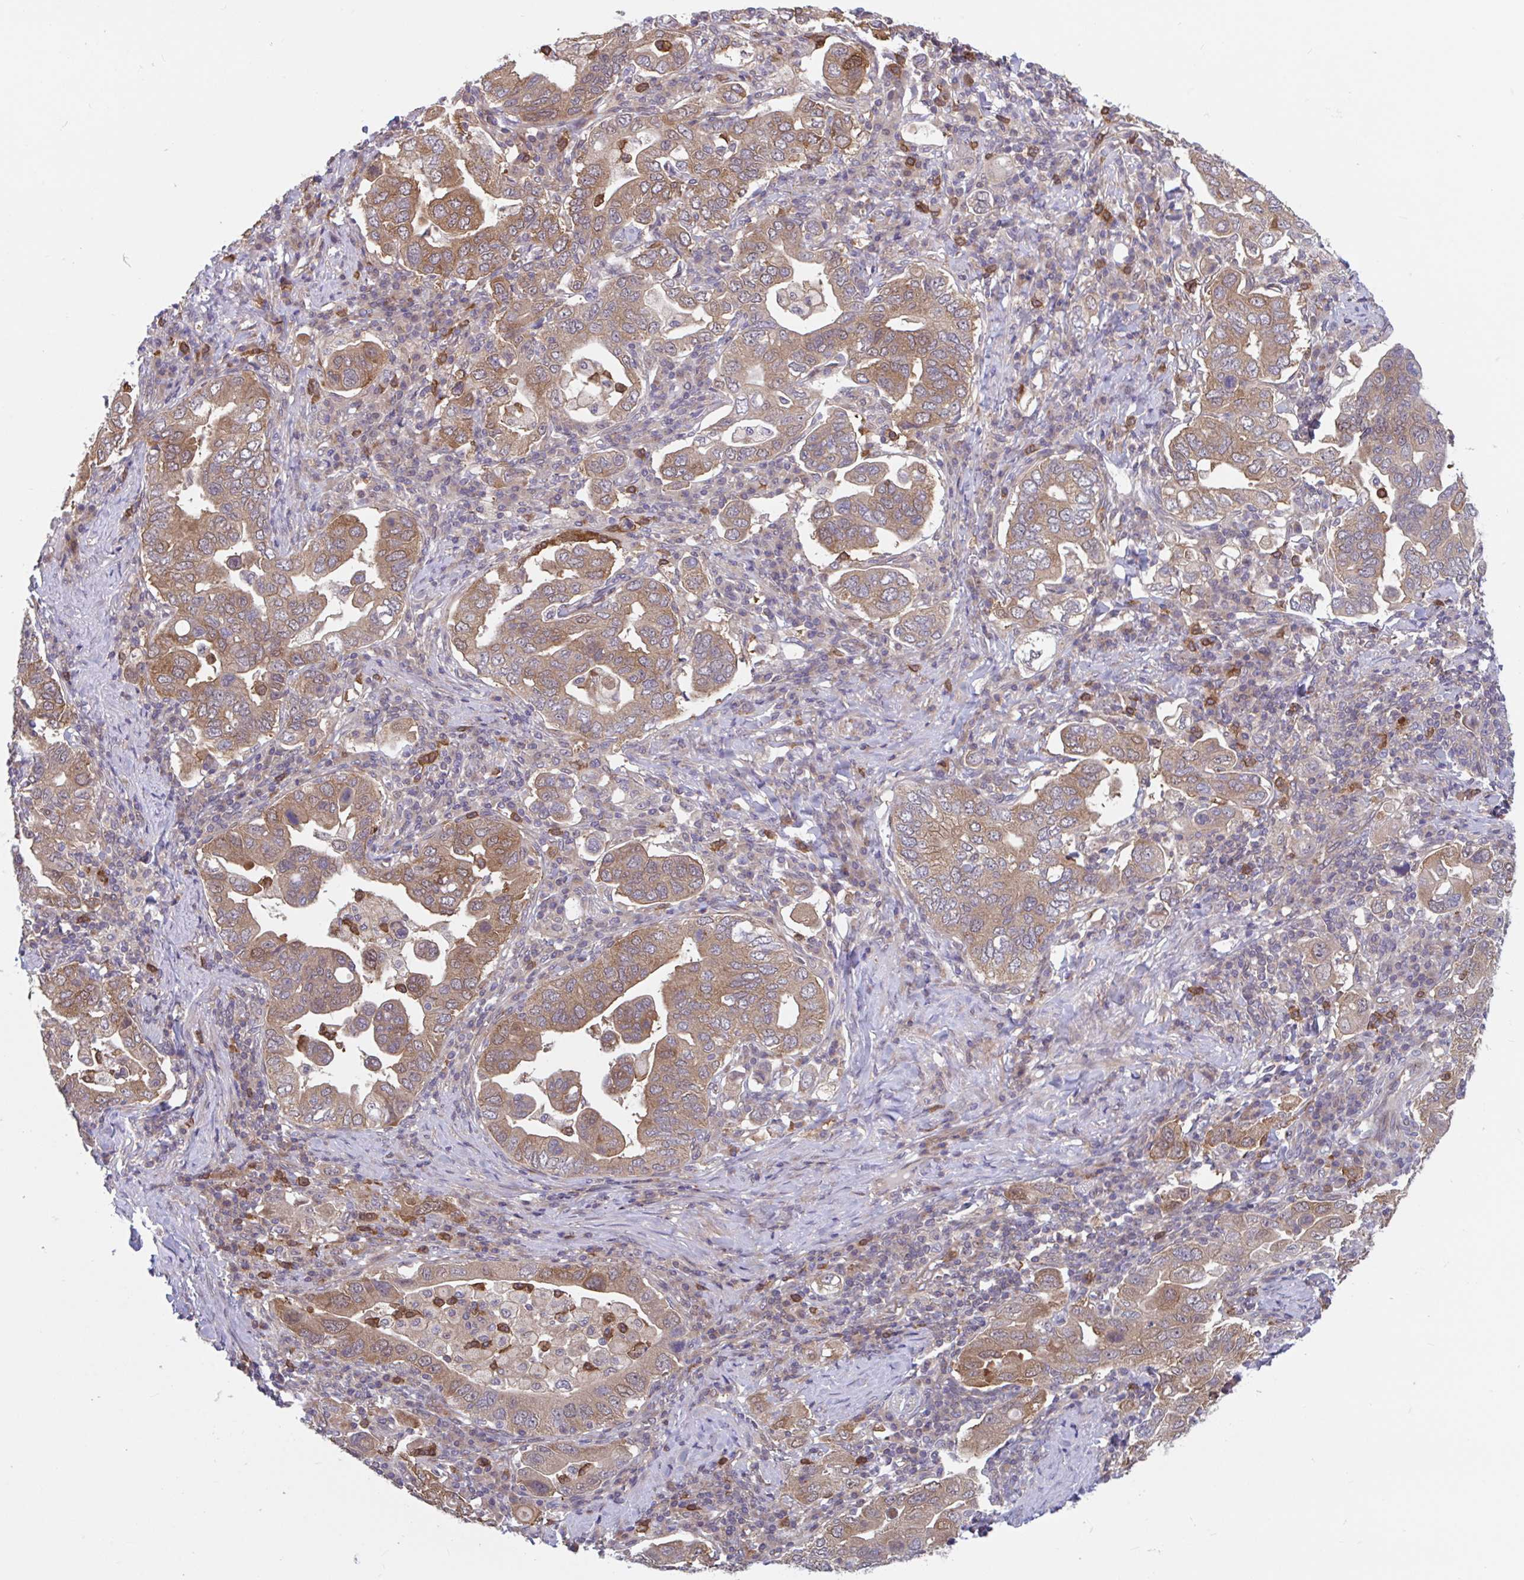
{"staining": {"intensity": "moderate", "quantity": ">75%", "location": "cytoplasmic/membranous"}, "tissue": "stomach cancer", "cell_type": "Tumor cells", "image_type": "cancer", "snomed": [{"axis": "morphology", "description": "Adenocarcinoma, NOS"}, {"axis": "topography", "description": "Stomach, upper"}, {"axis": "topography", "description": "Stomach"}], "caption": "Stomach cancer was stained to show a protein in brown. There is medium levels of moderate cytoplasmic/membranous staining in about >75% of tumor cells.", "gene": "LMNTD2", "patient": {"sex": "male", "age": 62}}